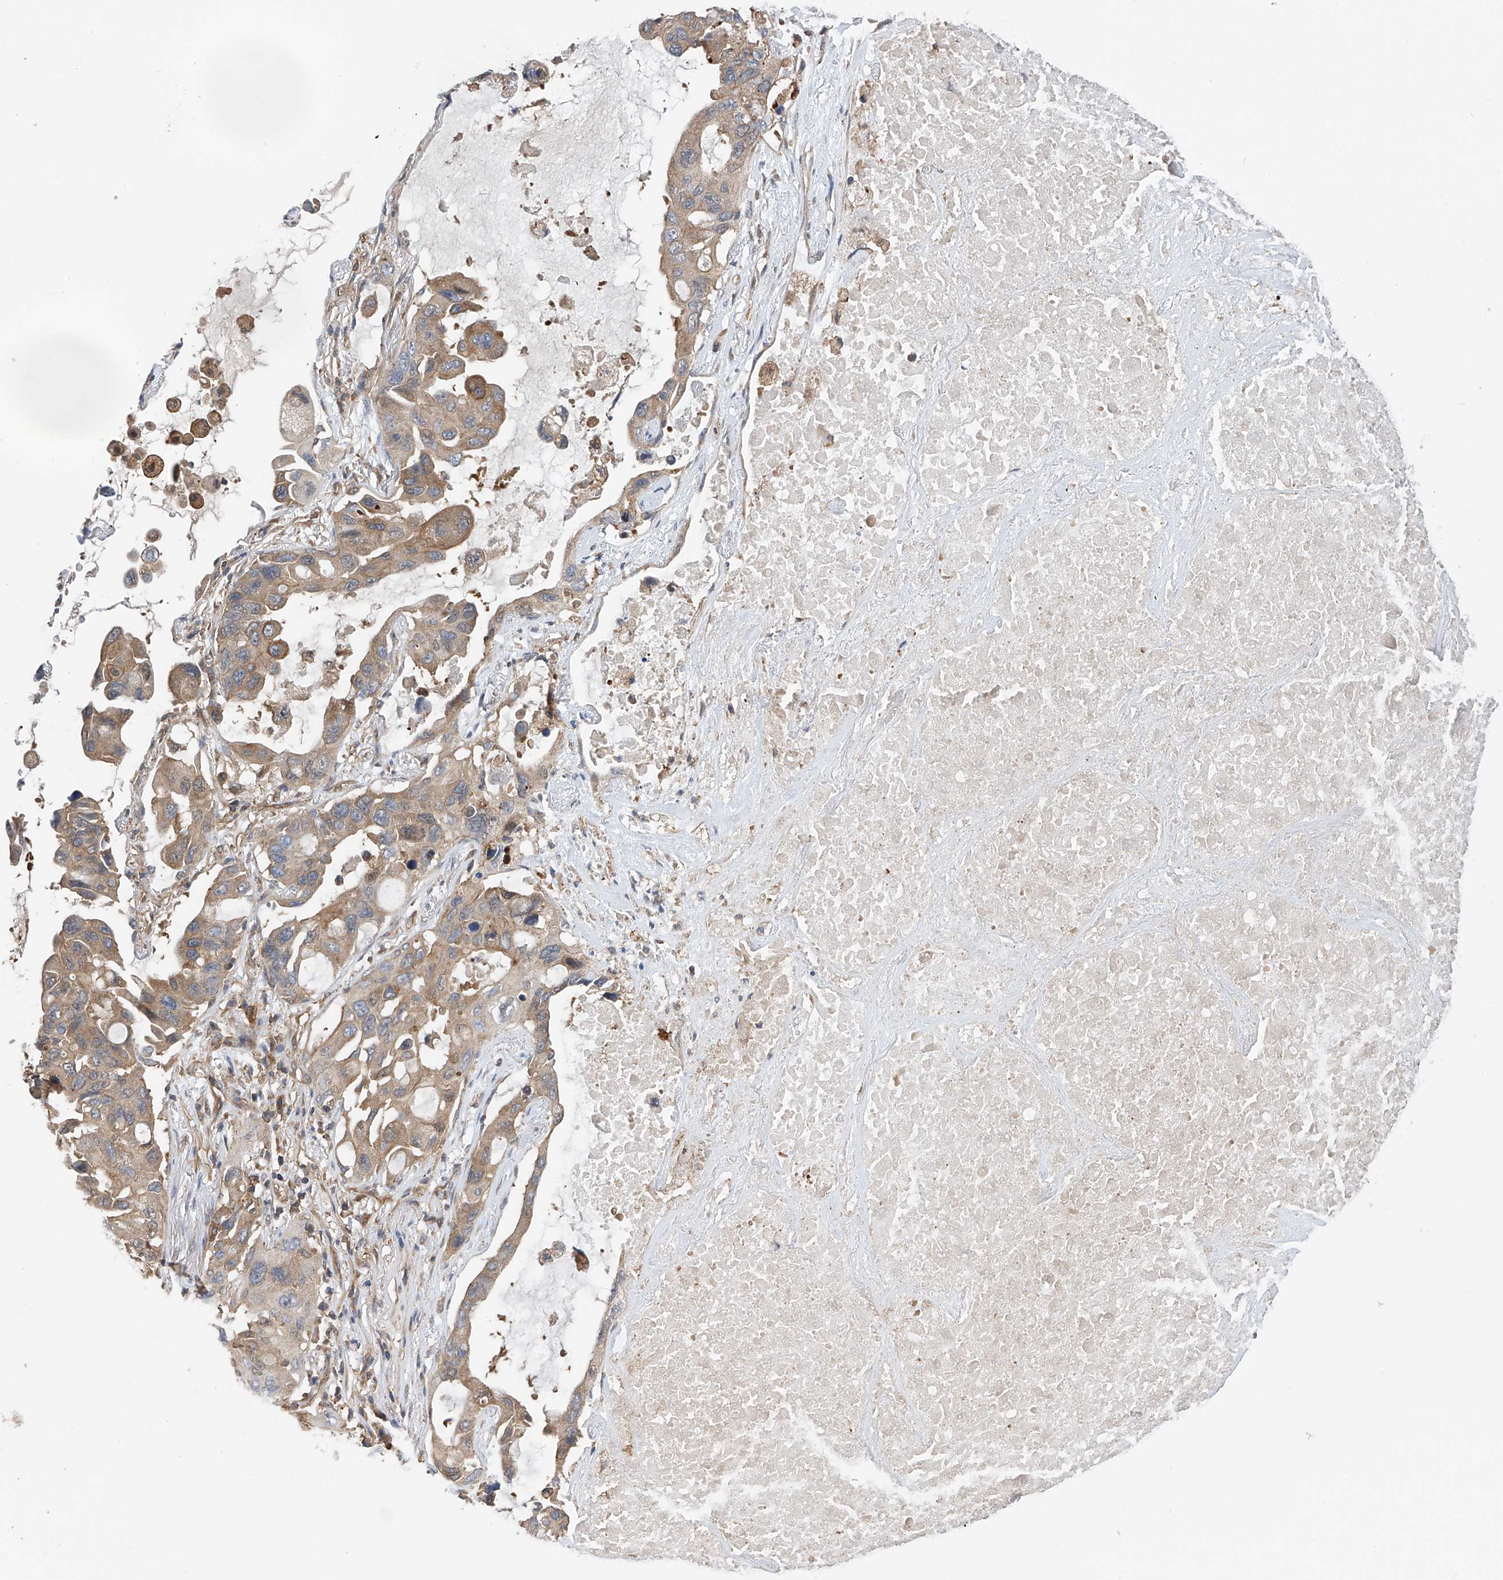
{"staining": {"intensity": "weak", "quantity": ">75%", "location": "cytoplasmic/membranous"}, "tissue": "lung cancer", "cell_type": "Tumor cells", "image_type": "cancer", "snomed": [{"axis": "morphology", "description": "Squamous cell carcinoma, NOS"}, {"axis": "topography", "description": "Lung"}], "caption": "Lung squamous cell carcinoma stained for a protein demonstrates weak cytoplasmic/membranous positivity in tumor cells. The staining was performed using DAB, with brown indicating positive protein expression. Nuclei are stained blue with hematoxylin.", "gene": "CHPF", "patient": {"sex": "female", "age": 73}}